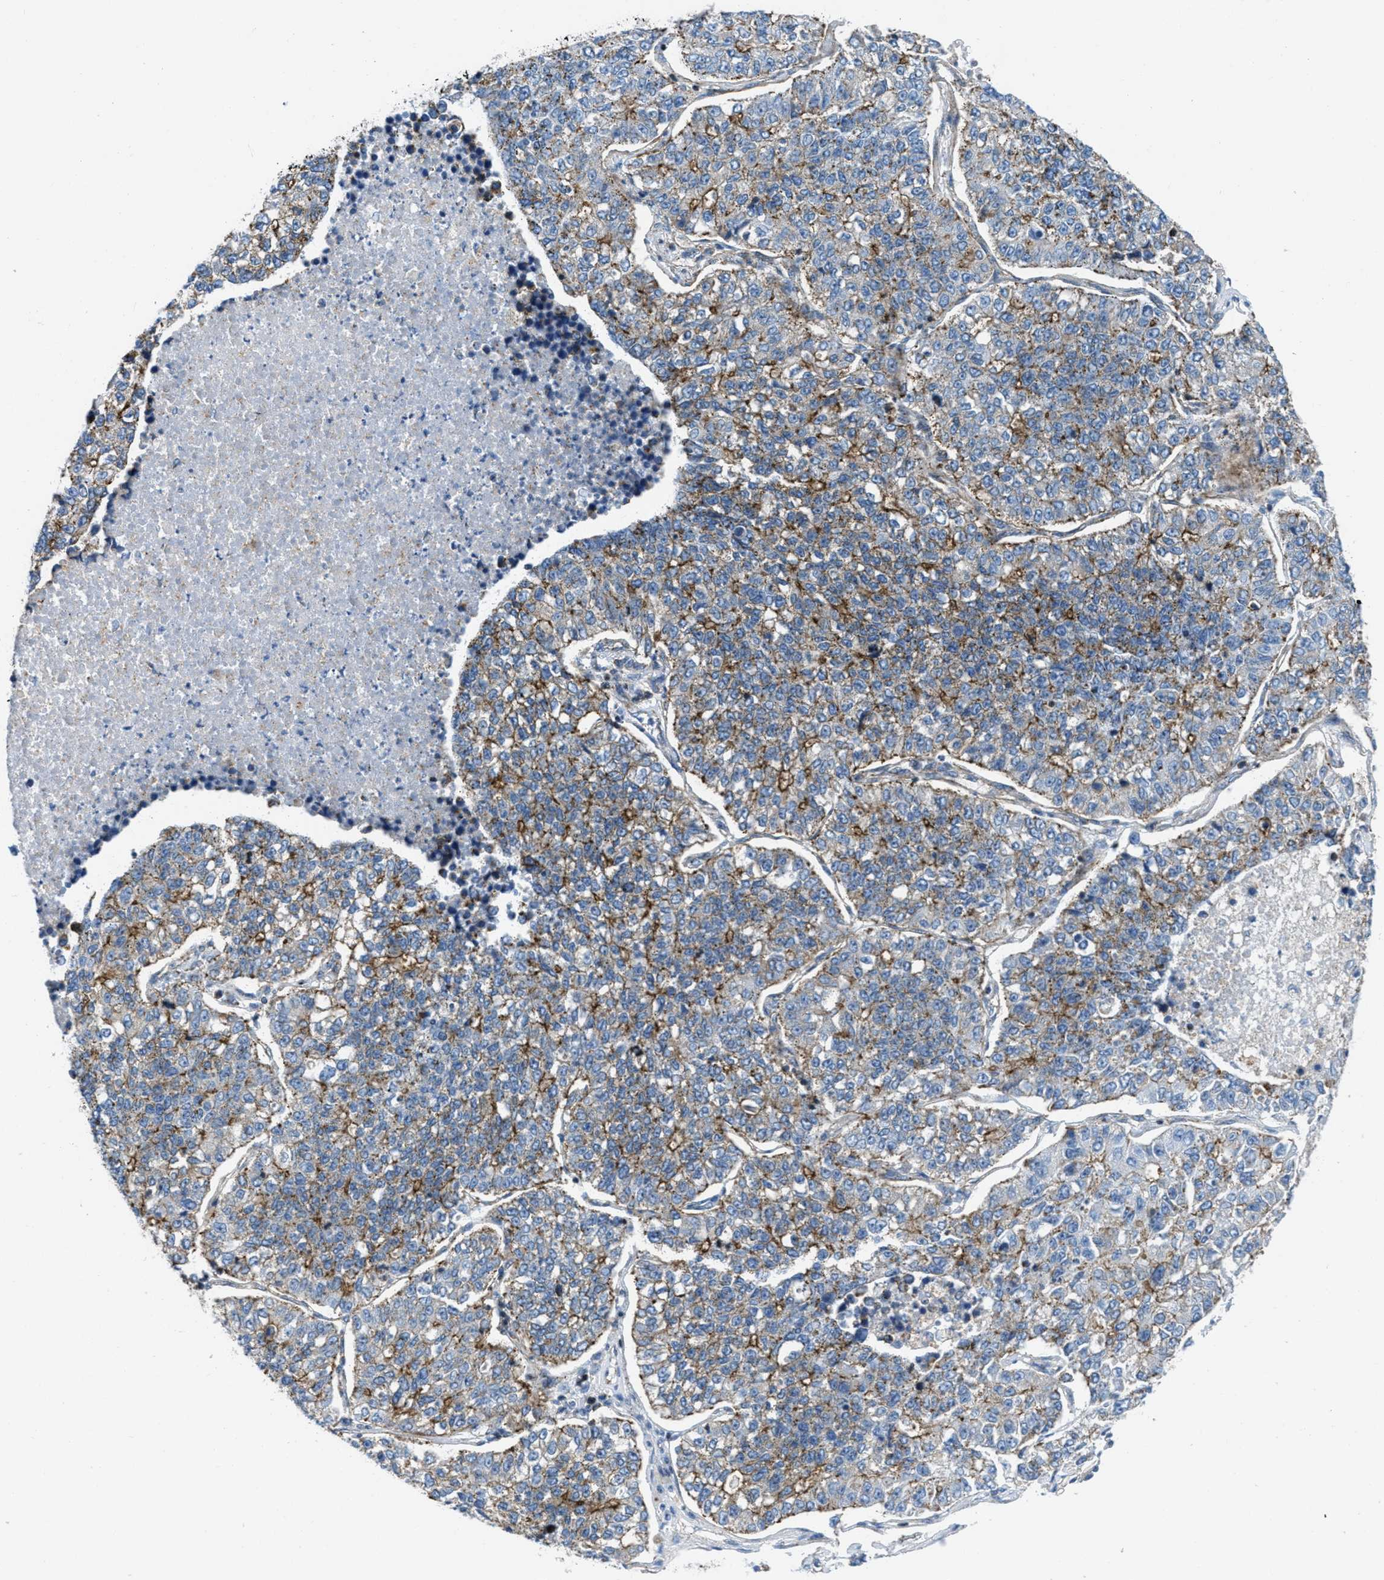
{"staining": {"intensity": "moderate", "quantity": ">75%", "location": "cytoplasmic/membranous"}, "tissue": "lung cancer", "cell_type": "Tumor cells", "image_type": "cancer", "snomed": [{"axis": "morphology", "description": "Adenocarcinoma, NOS"}, {"axis": "topography", "description": "Lung"}], "caption": "Immunohistochemistry (IHC) photomicrograph of neoplastic tissue: adenocarcinoma (lung) stained using immunohistochemistry demonstrates medium levels of moderate protein expression localized specifically in the cytoplasmic/membranous of tumor cells, appearing as a cytoplasmic/membranous brown color.", "gene": "MFSD13A", "patient": {"sex": "male", "age": 49}}